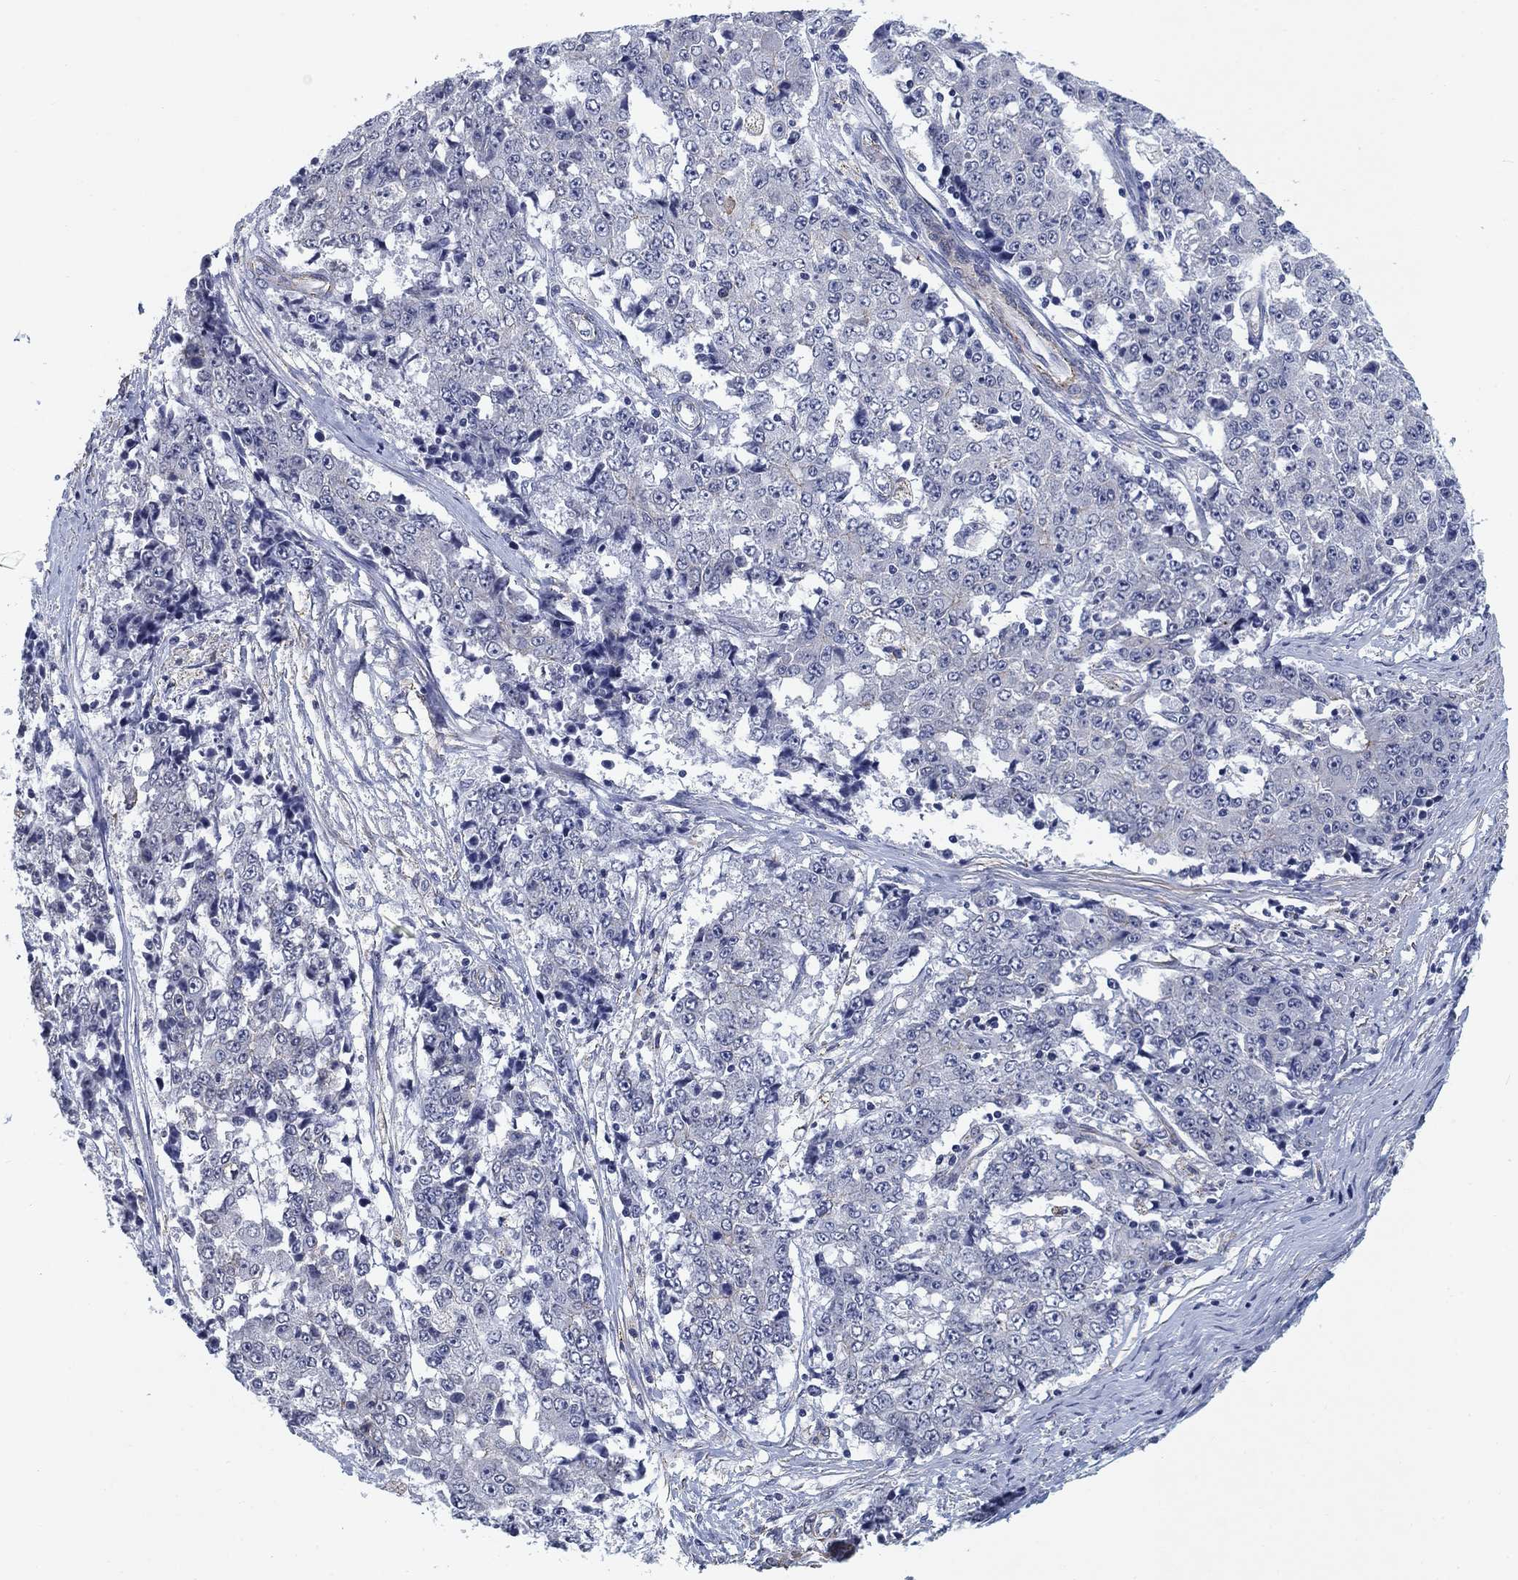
{"staining": {"intensity": "negative", "quantity": "none", "location": "none"}, "tissue": "ovarian cancer", "cell_type": "Tumor cells", "image_type": "cancer", "snomed": [{"axis": "morphology", "description": "Carcinoma, endometroid"}, {"axis": "topography", "description": "Ovary"}], "caption": "The histopathology image displays no staining of tumor cells in ovarian cancer (endometroid carcinoma).", "gene": "OTUB2", "patient": {"sex": "female", "age": 42}}